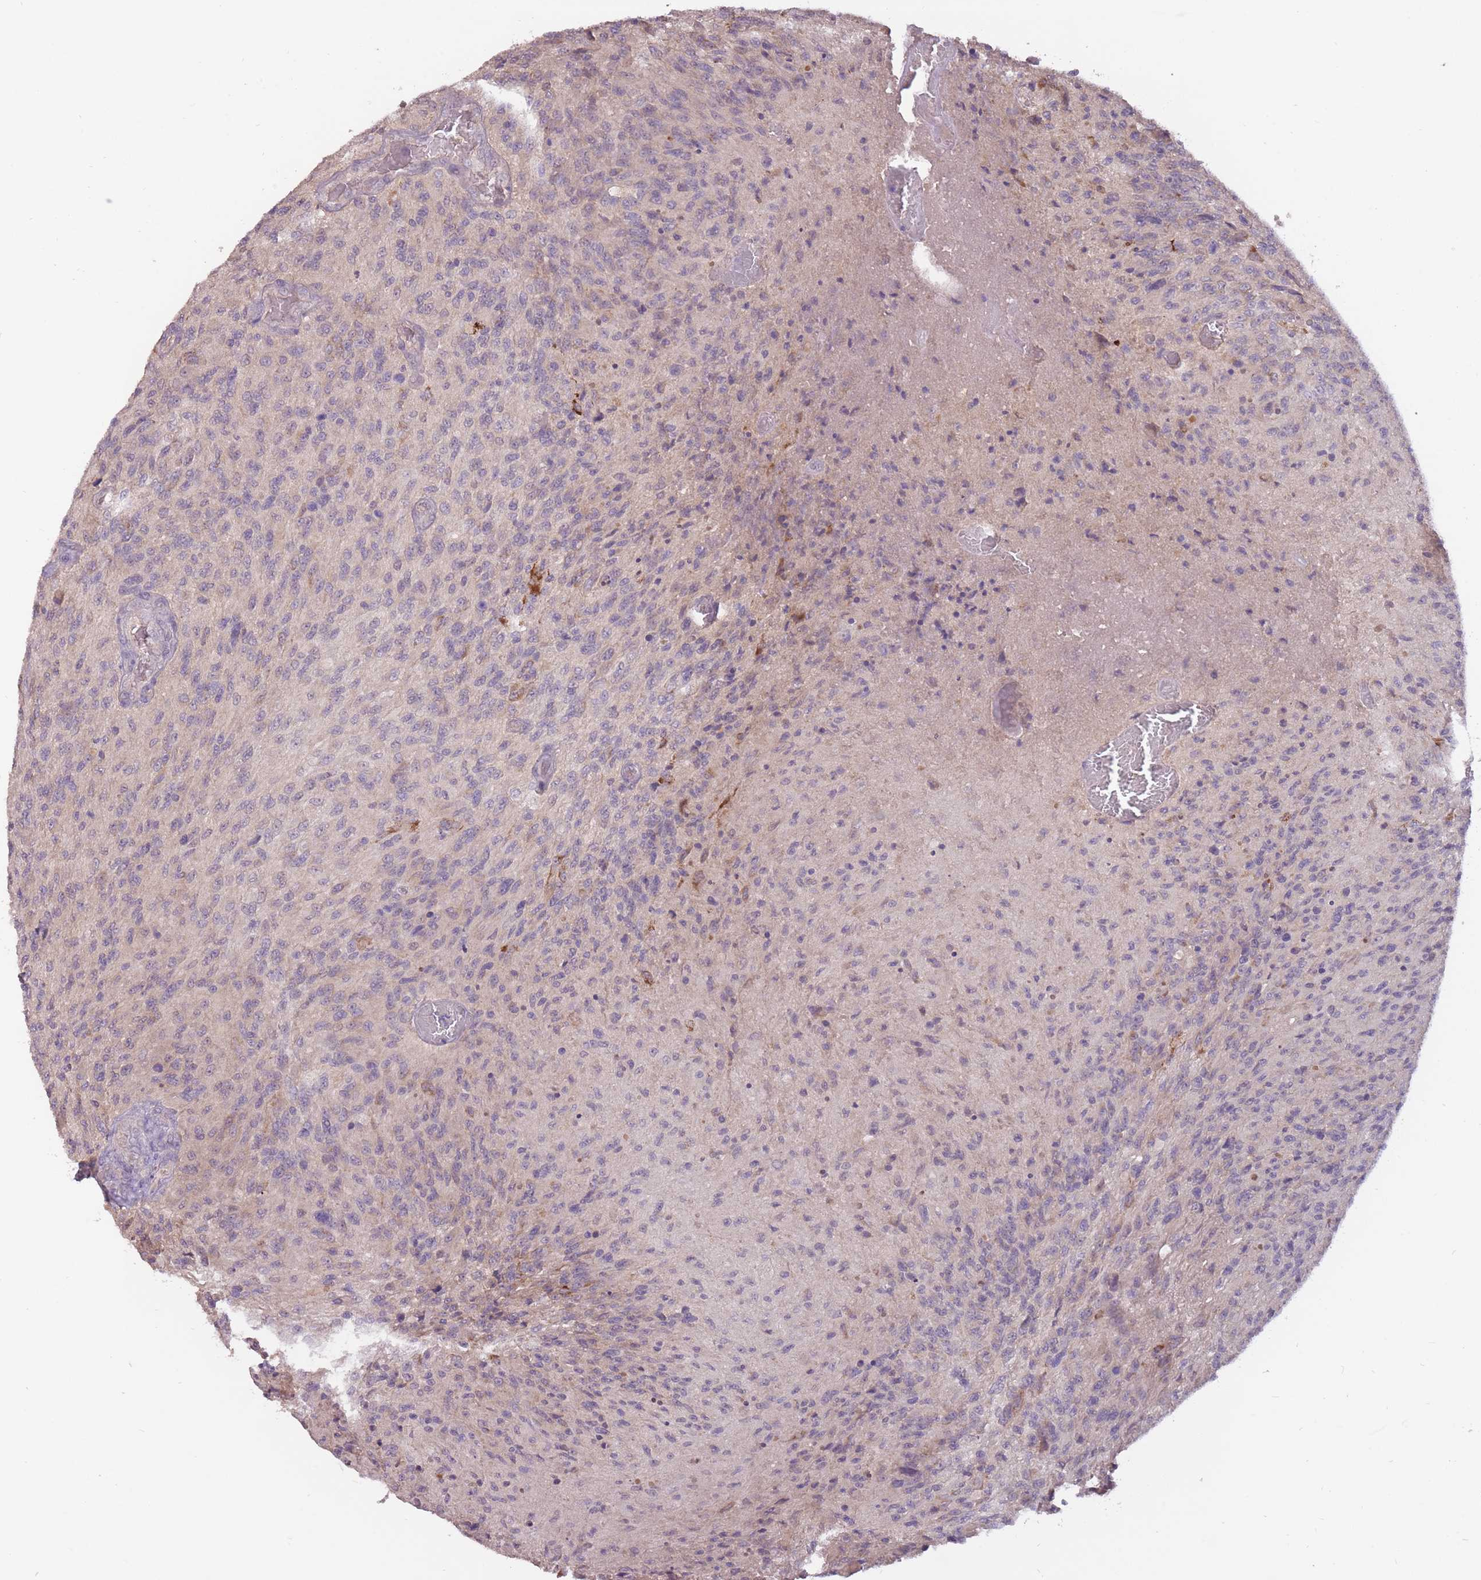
{"staining": {"intensity": "negative", "quantity": "none", "location": "none"}, "tissue": "glioma", "cell_type": "Tumor cells", "image_type": "cancer", "snomed": [{"axis": "morphology", "description": "Normal tissue, NOS"}, {"axis": "morphology", "description": "Glioma, malignant, High grade"}, {"axis": "topography", "description": "Cerebral cortex"}], "caption": "An image of malignant glioma (high-grade) stained for a protein exhibits no brown staining in tumor cells.", "gene": "LRATD2", "patient": {"sex": "male", "age": 56}}